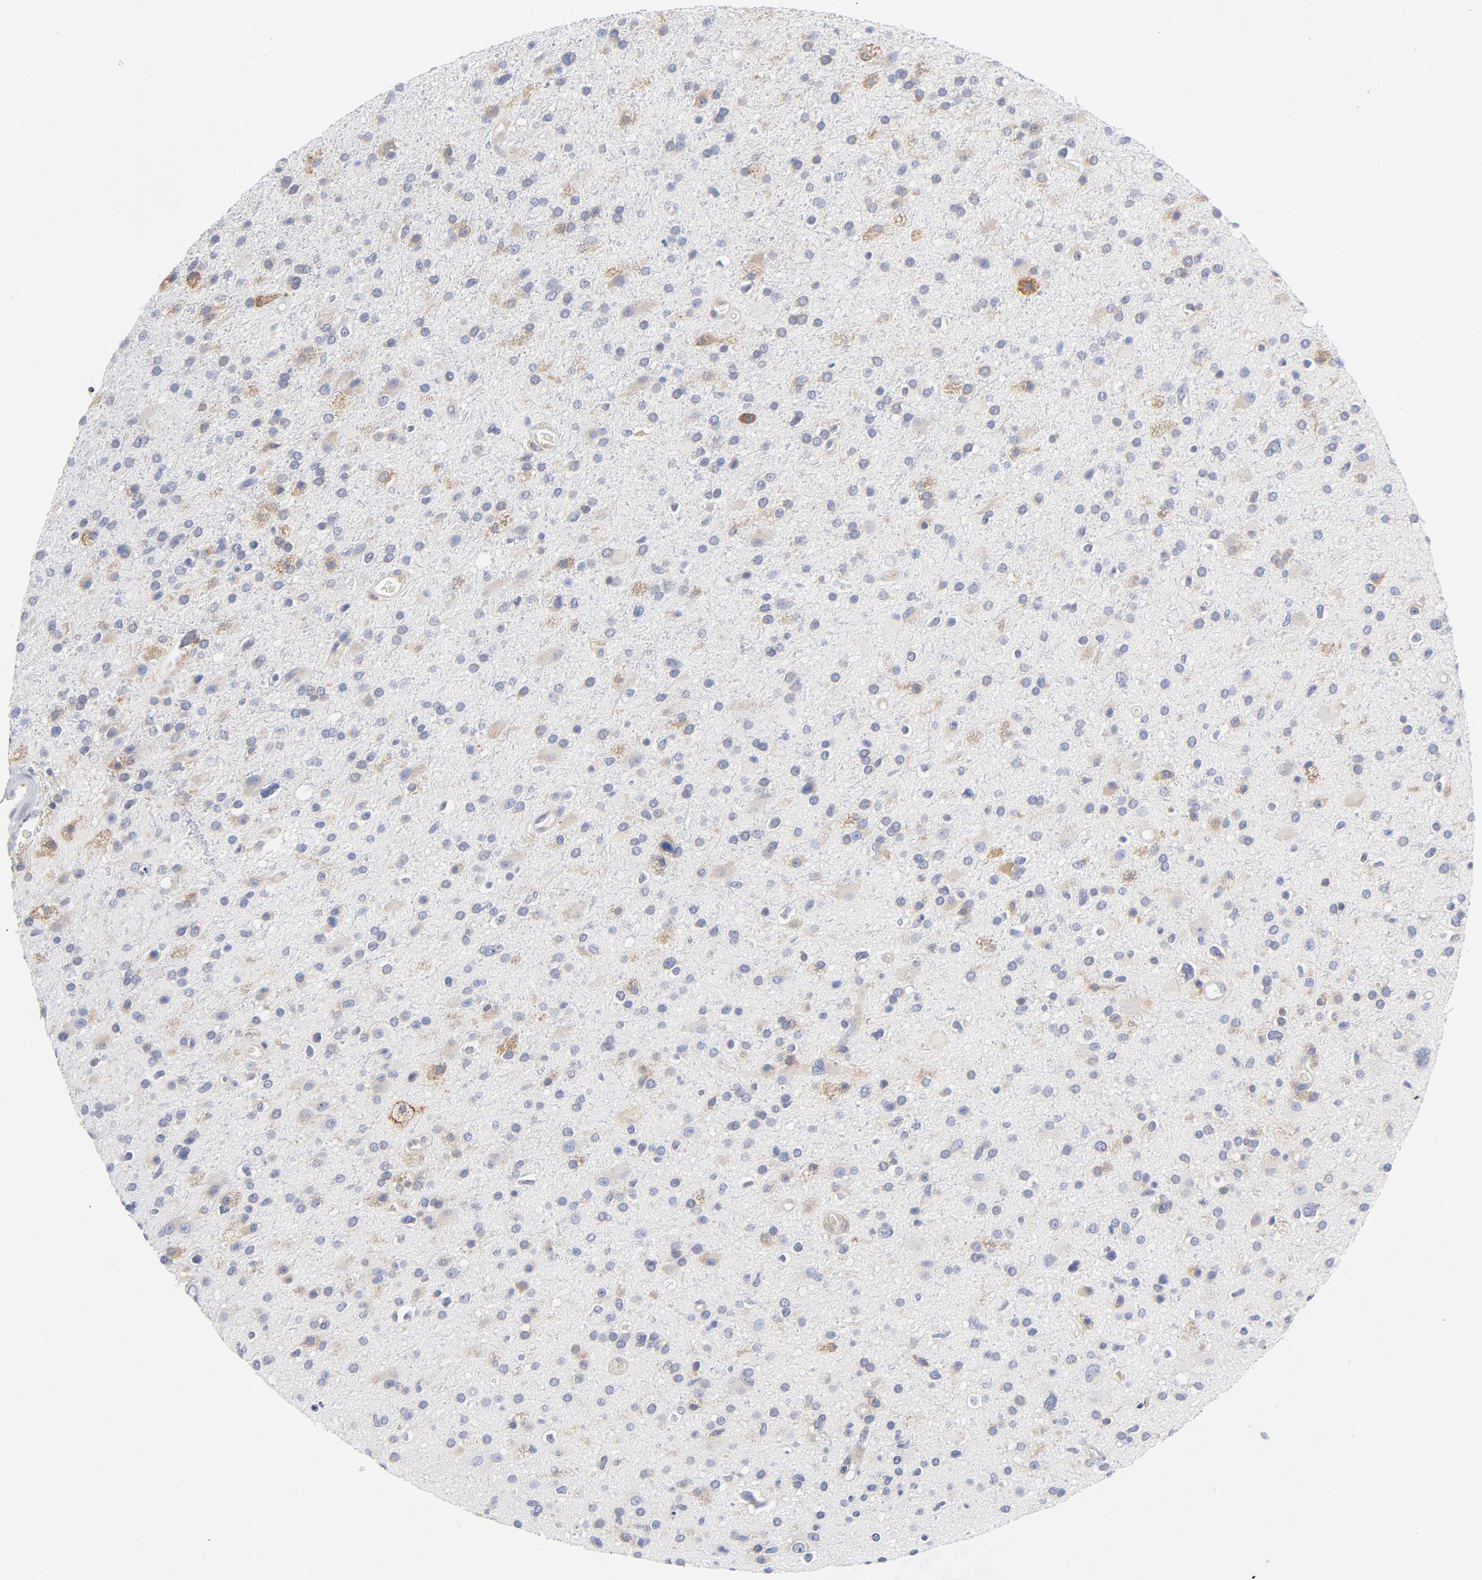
{"staining": {"intensity": "negative", "quantity": "none", "location": "none"}, "tissue": "glioma", "cell_type": "Tumor cells", "image_type": "cancer", "snomed": [{"axis": "morphology", "description": "Glioma, malignant, High grade"}, {"axis": "topography", "description": "Brain"}], "caption": "Human high-grade glioma (malignant) stained for a protein using IHC demonstrates no expression in tumor cells.", "gene": "CD86", "patient": {"sex": "male", "age": 33}}